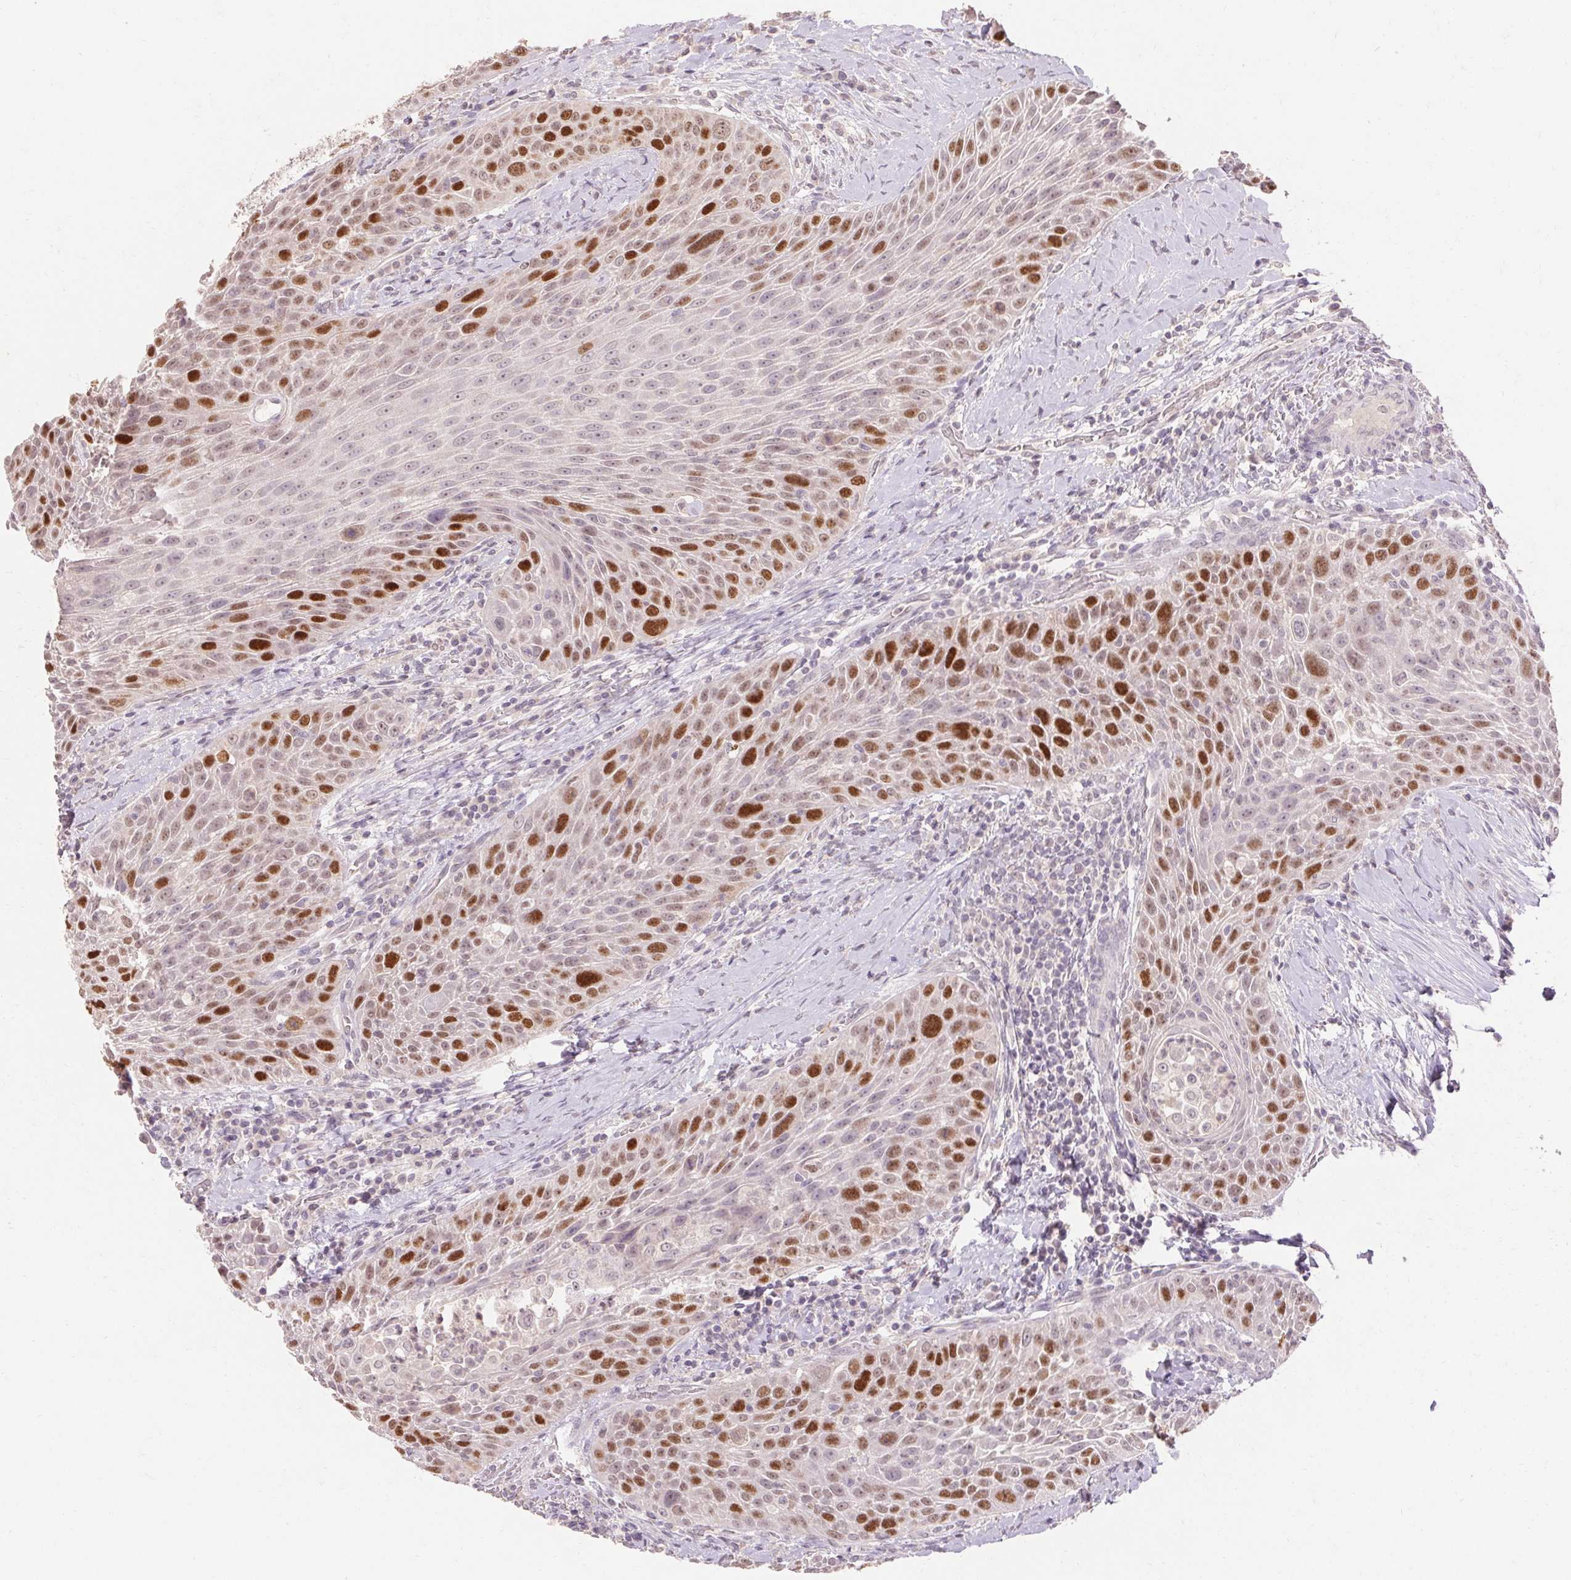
{"staining": {"intensity": "strong", "quantity": "25%-75%", "location": "nuclear"}, "tissue": "head and neck cancer", "cell_type": "Tumor cells", "image_type": "cancer", "snomed": [{"axis": "morphology", "description": "Squamous cell carcinoma, NOS"}, {"axis": "topography", "description": "Head-Neck"}], "caption": "Approximately 25%-75% of tumor cells in squamous cell carcinoma (head and neck) show strong nuclear protein staining as visualized by brown immunohistochemical staining.", "gene": "SKP2", "patient": {"sex": "male", "age": 69}}